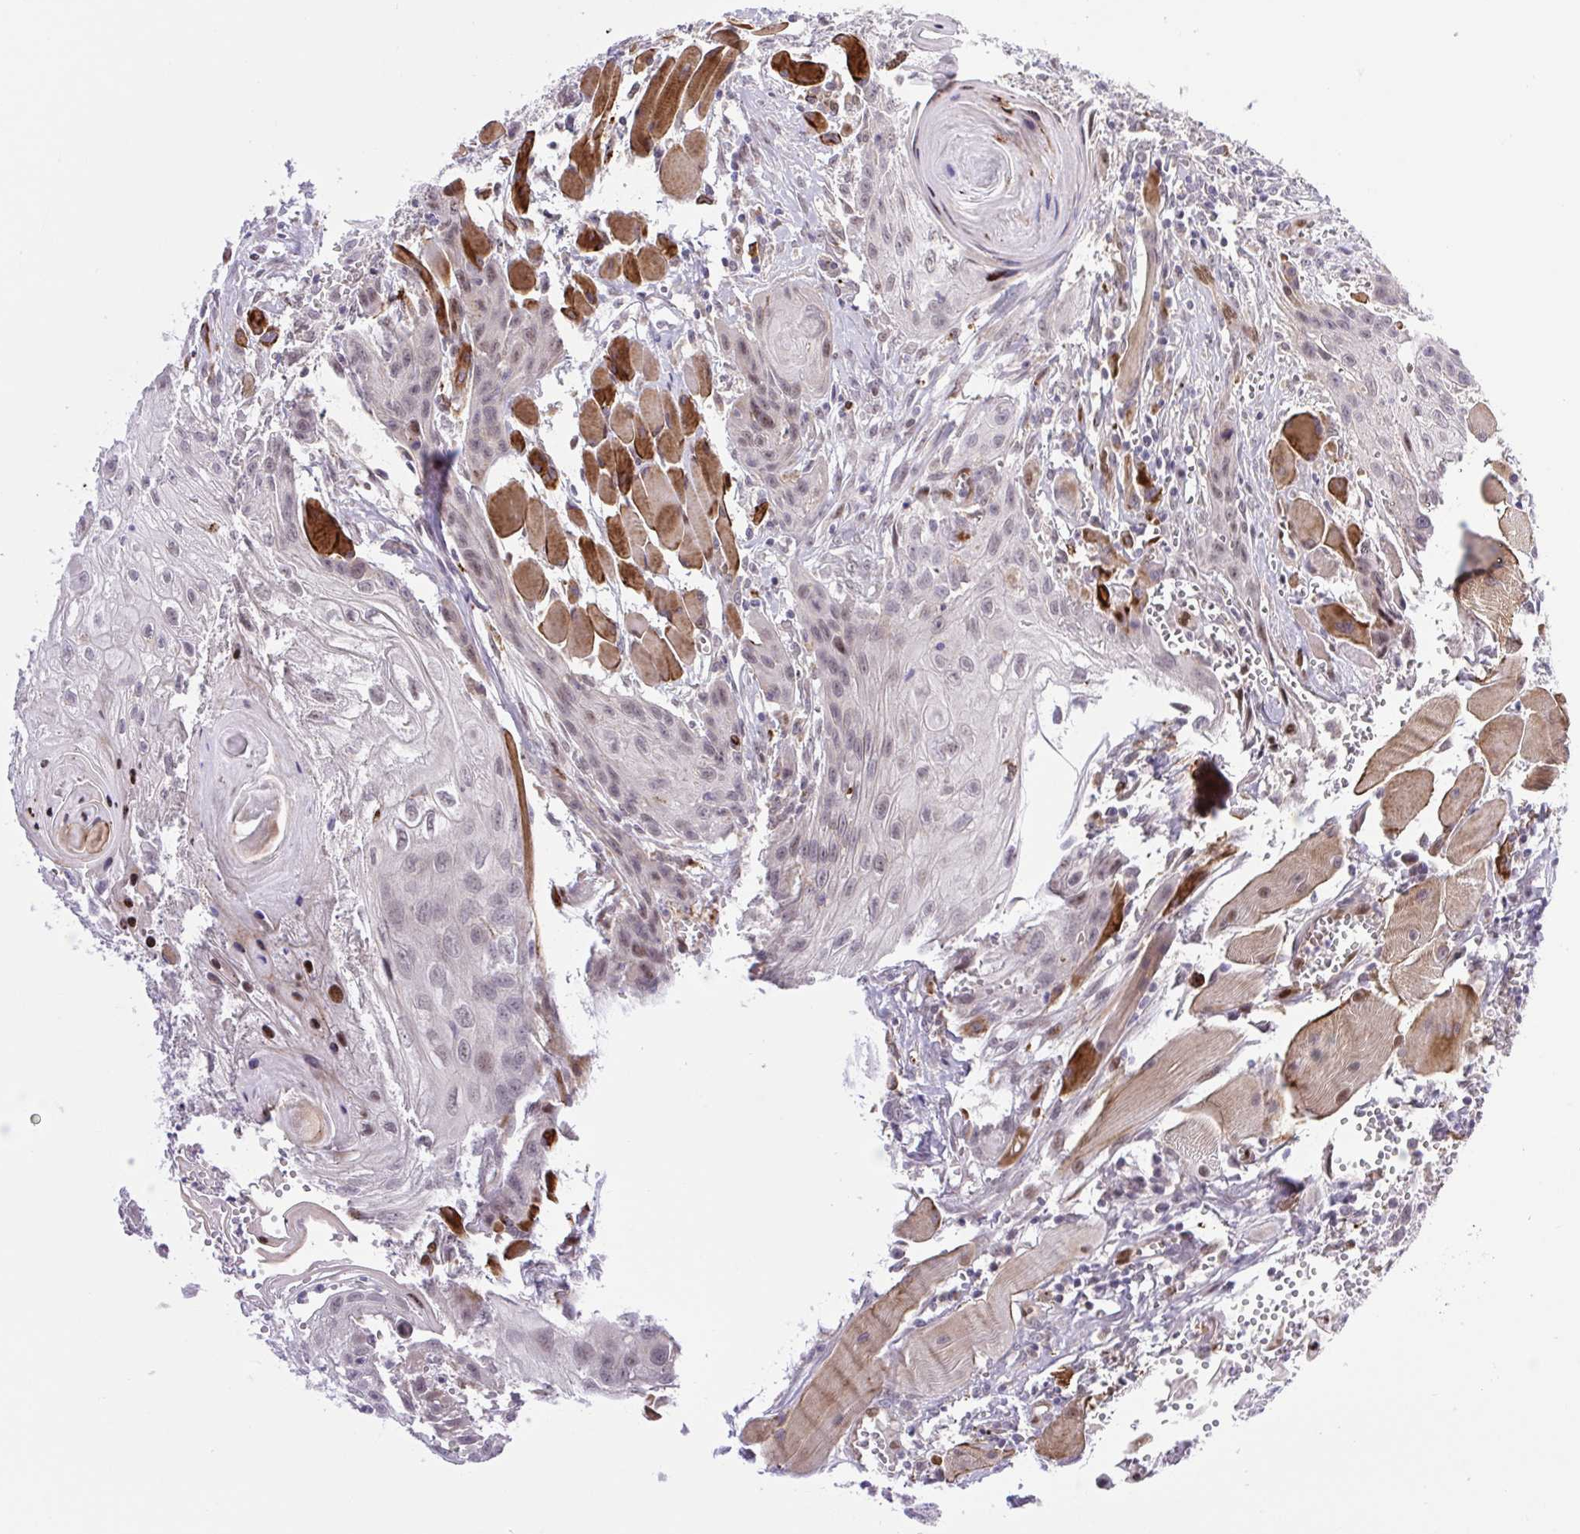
{"staining": {"intensity": "weak", "quantity": "25%-75%", "location": "nuclear"}, "tissue": "head and neck cancer", "cell_type": "Tumor cells", "image_type": "cancer", "snomed": [{"axis": "morphology", "description": "Squamous cell carcinoma, NOS"}, {"axis": "topography", "description": "Oral tissue"}, {"axis": "topography", "description": "Head-Neck"}], "caption": "A low amount of weak nuclear expression is identified in about 25%-75% of tumor cells in squamous cell carcinoma (head and neck) tissue. The staining was performed using DAB (3,3'-diaminobenzidine), with brown indicating positive protein expression. Nuclei are stained blue with hematoxylin.", "gene": "ERG", "patient": {"sex": "male", "age": 58}}